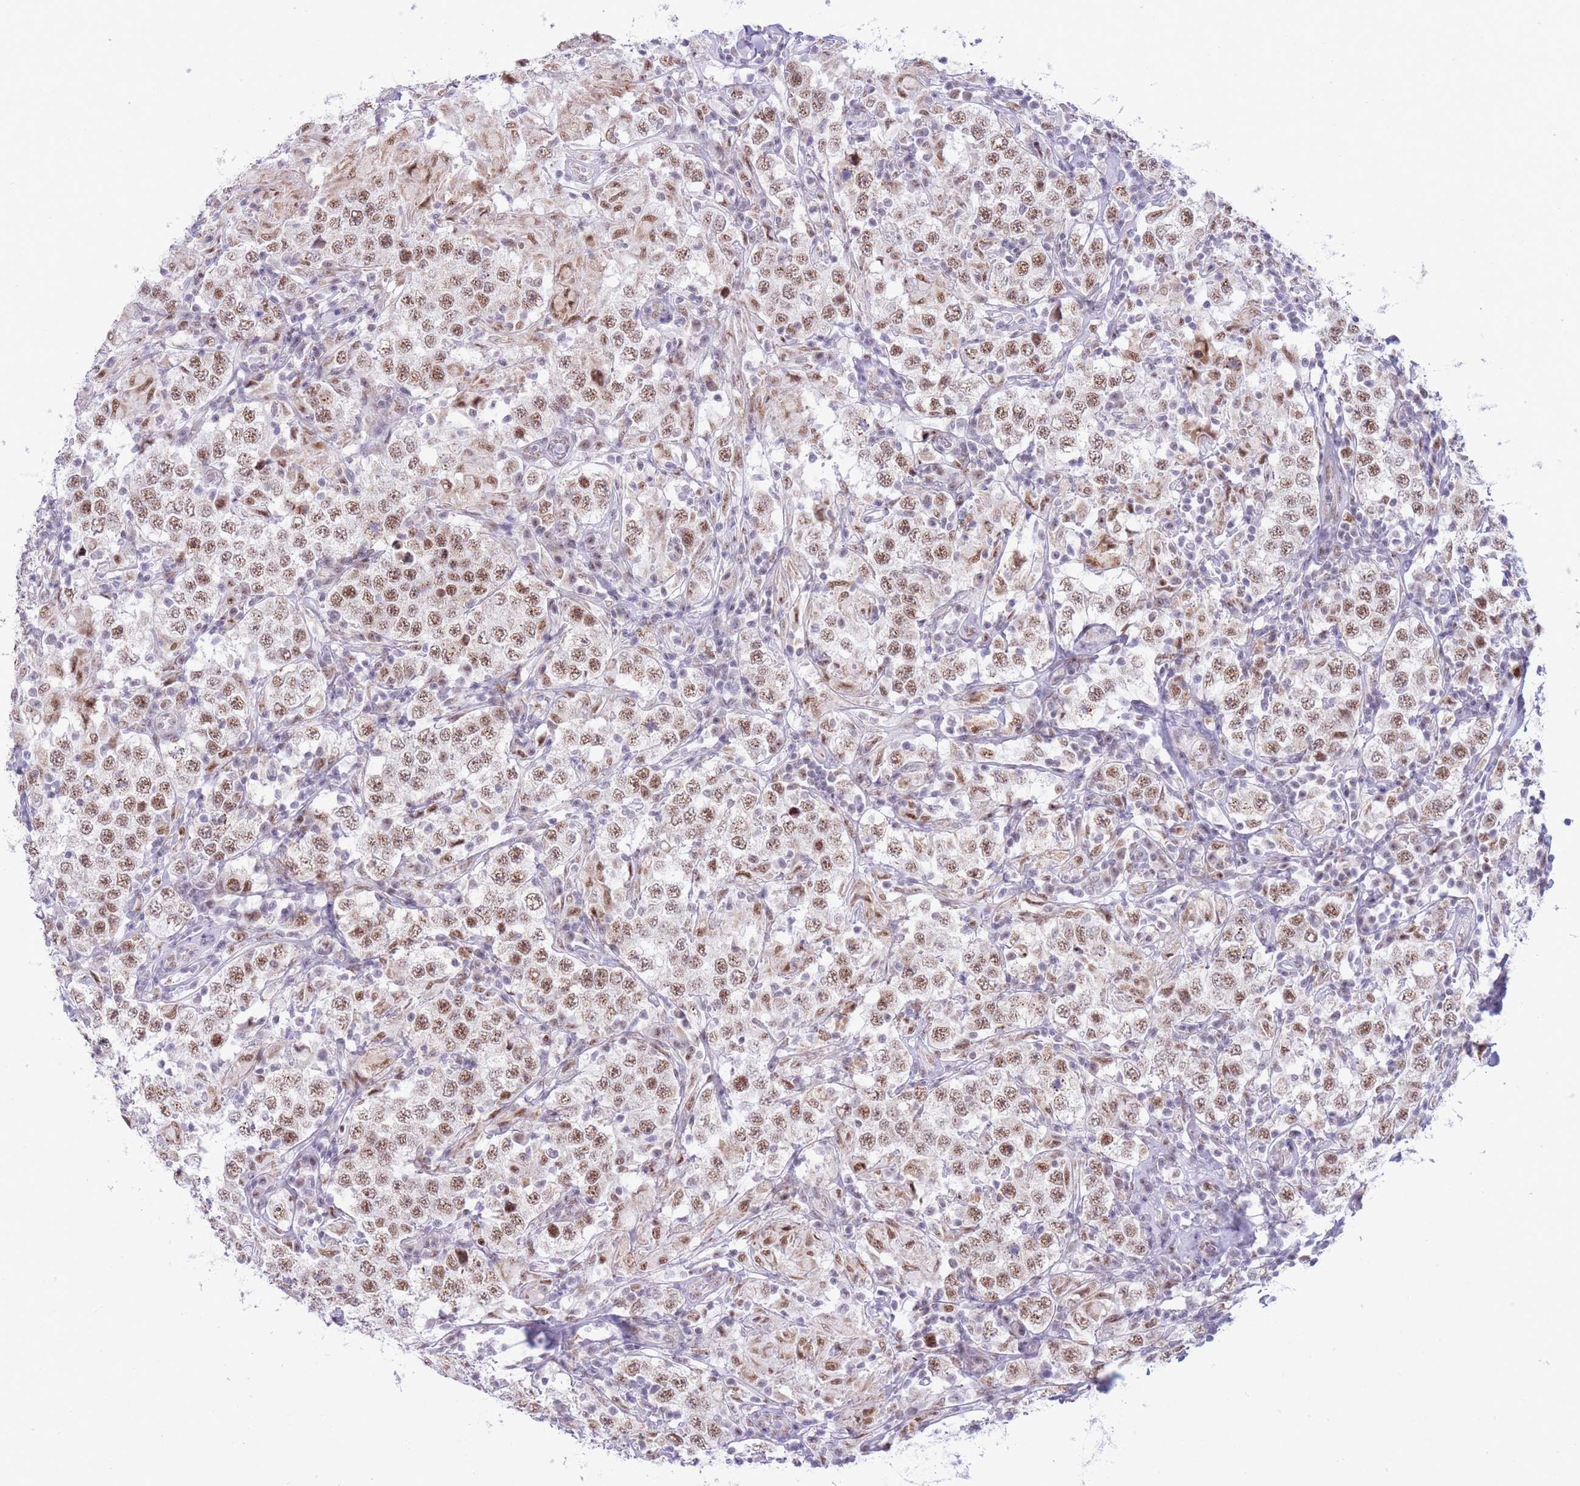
{"staining": {"intensity": "moderate", "quantity": ">75%", "location": "nuclear"}, "tissue": "testis cancer", "cell_type": "Tumor cells", "image_type": "cancer", "snomed": [{"axis": "morphology", "description": "Seminoma, NOS"}, {"axis": "morphology", "description": "Carcinoma, Embryonal, NOS"}, {"axis": "topography", "description": "Testis"}], "caption": "Protein expression analysis of seminoma (testis) exhibits moderate nuclear positivity in approximately >75% of tumor cells.", "gene": "CYP2B6", "patient": {"sex": "male", "age": 41}}